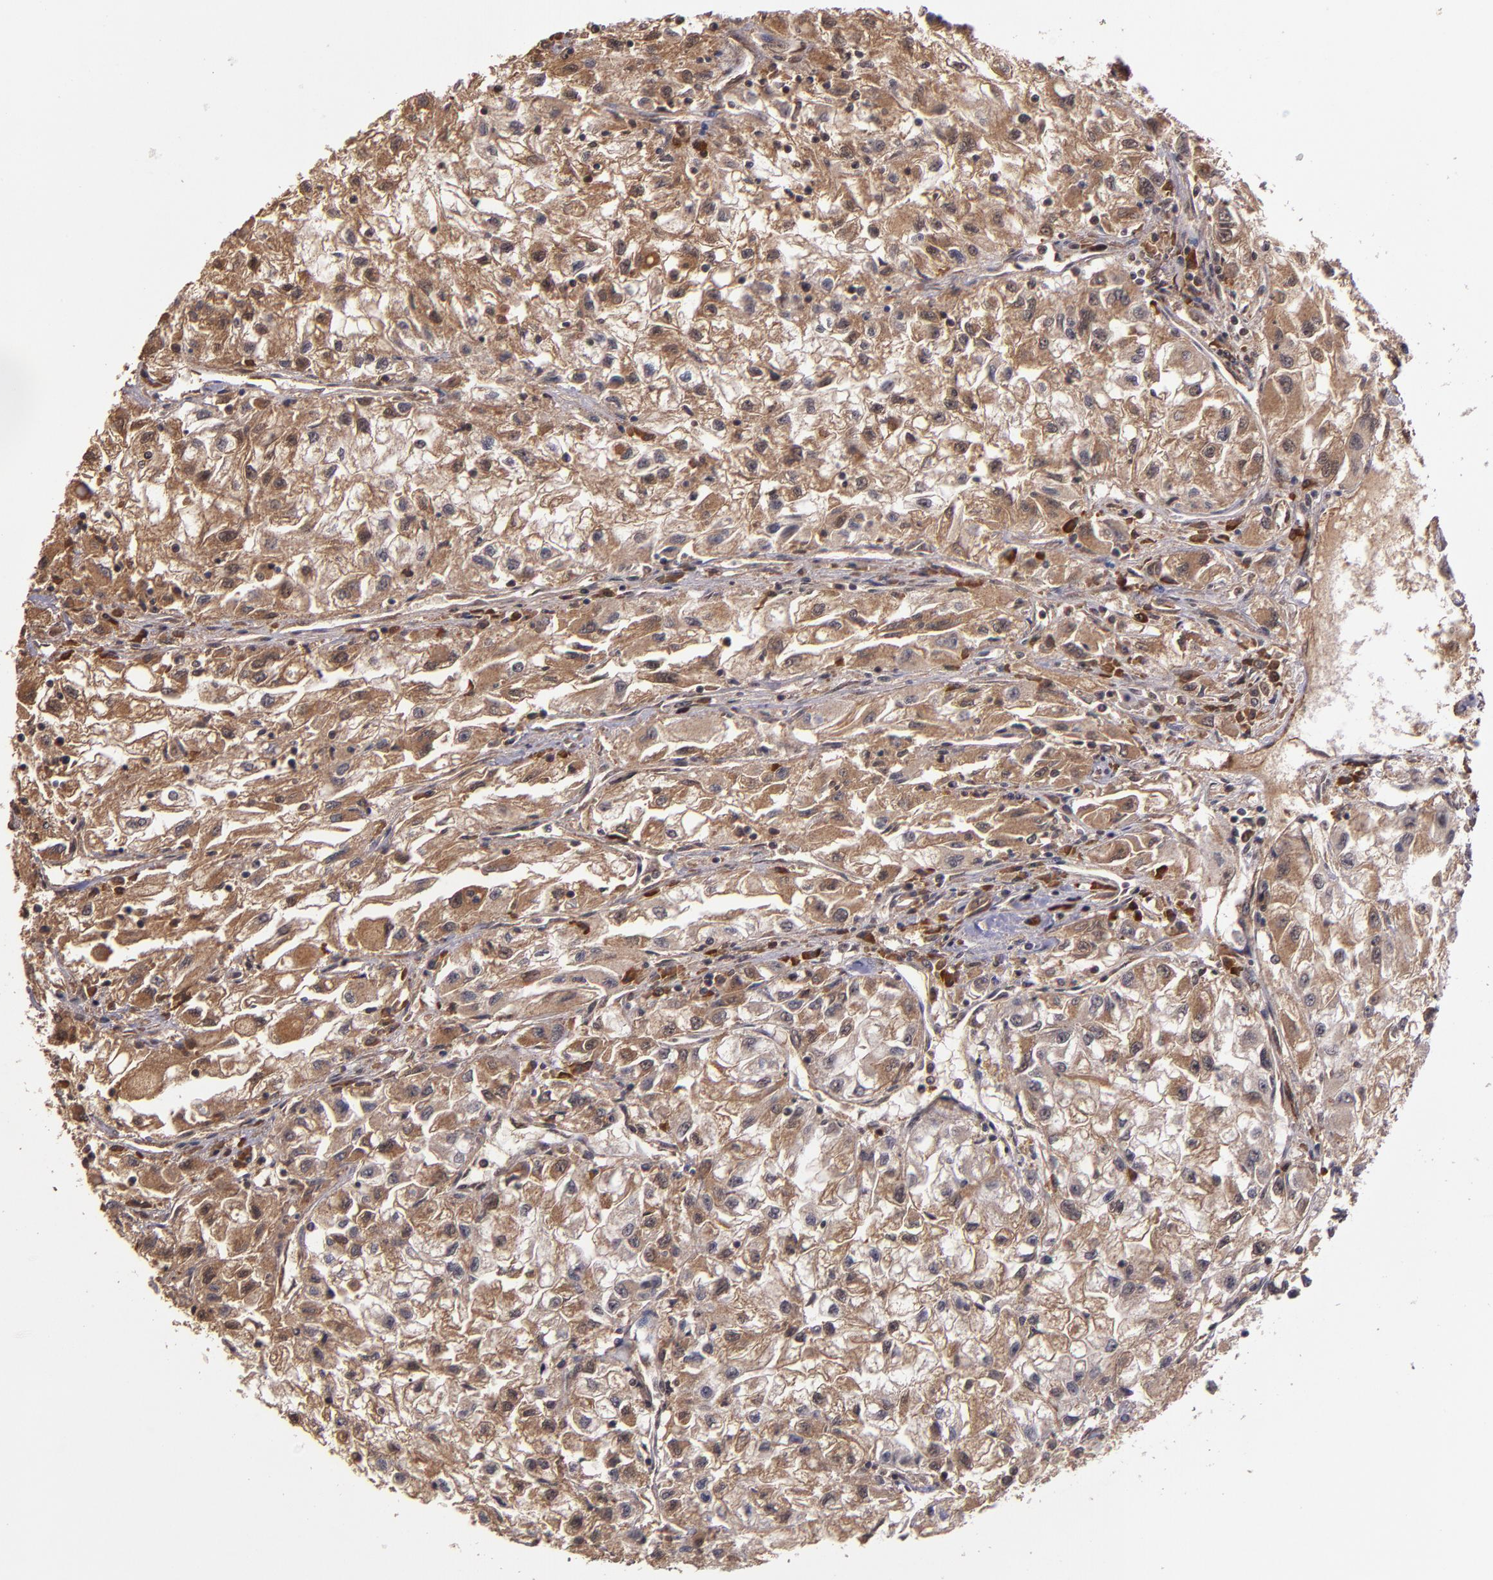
{"staining": {"intensity": "moderate", "quantity": ">75%", "location": "cytoplasmic/membranous"}, "tissue": "renal cancer", "cell_type": "Tumor cells", "image_type": "cancer", "snomed": [{"axis": "morphology", "description": "Adenocarcinoma, NOS"}, {"axis": "topography", "description": "Kidney"}], "caption": "This histopathology image displays renal cancer stained with IHC to label a protein in brown. The cytoplasmic/membranous of tumor cells show moderate positivity for the protein. Nuclei are counter-stained blue.", "gene": "RIOK3", "patient": {"sex": "male", "age": 59}}